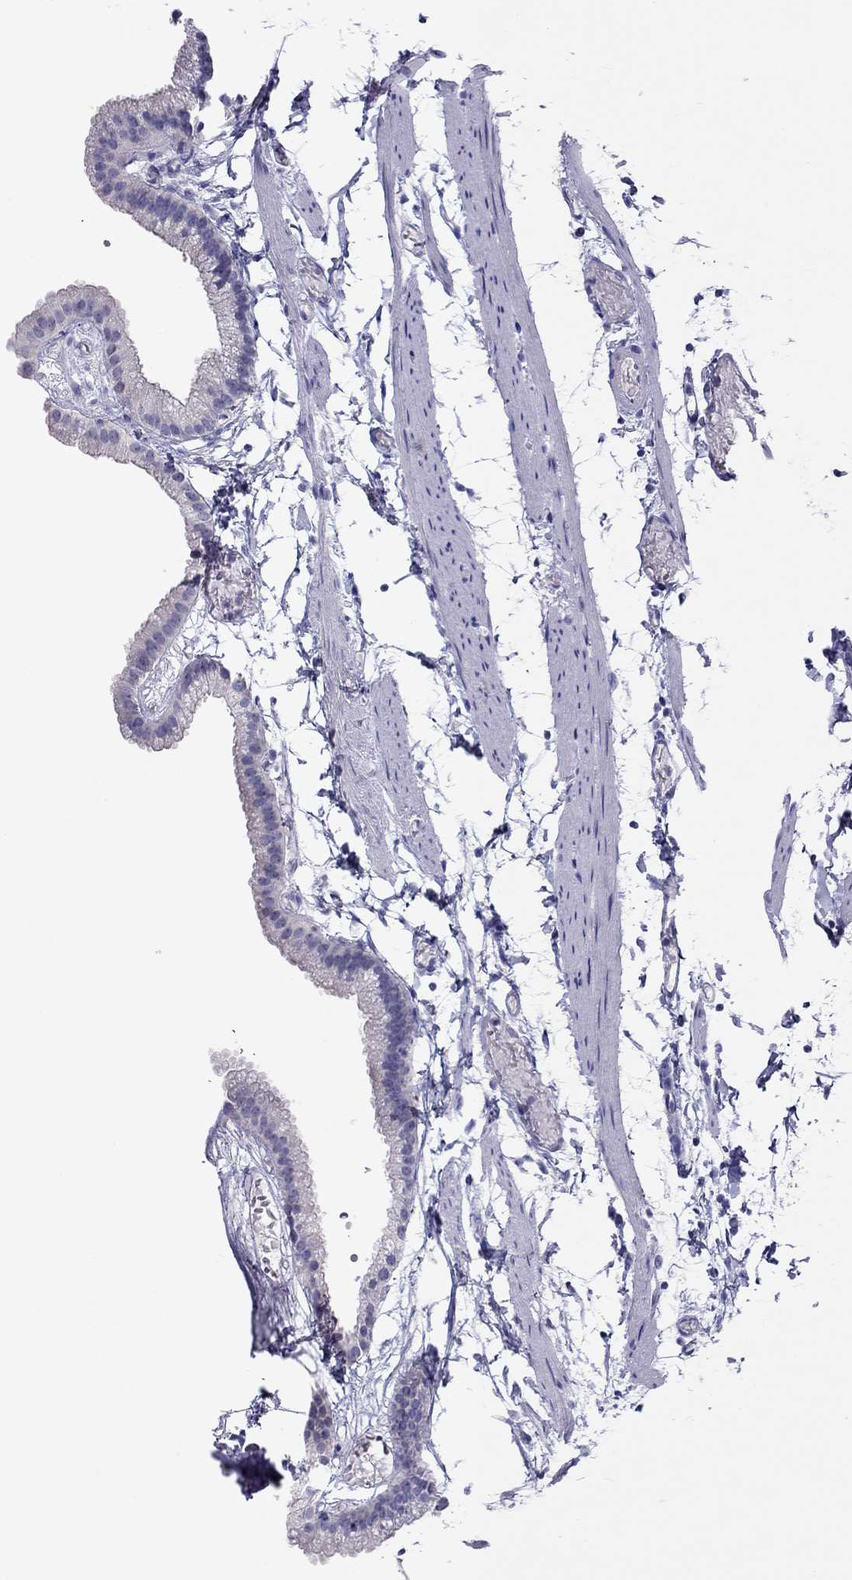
{"staining": {"intensity": "negative", "quantity": "none", "location": "none"}, "tissue": "gallbladder", "cell_type": "Glandular cells", "image_type": "normal", "snomed": [{"axis": "morphology", "description": "Normal tissue, NOS"}, {"axis": "topography", "description": "Gallbladder"}], "caption": "Immunohistochemistry micrograph of unremarkable gallbladder stained for a protein (brown), which exhibits no staining in glandular cells.", "gene": "CAPNS2", "patient": {"sex": "female", "age": 45}}